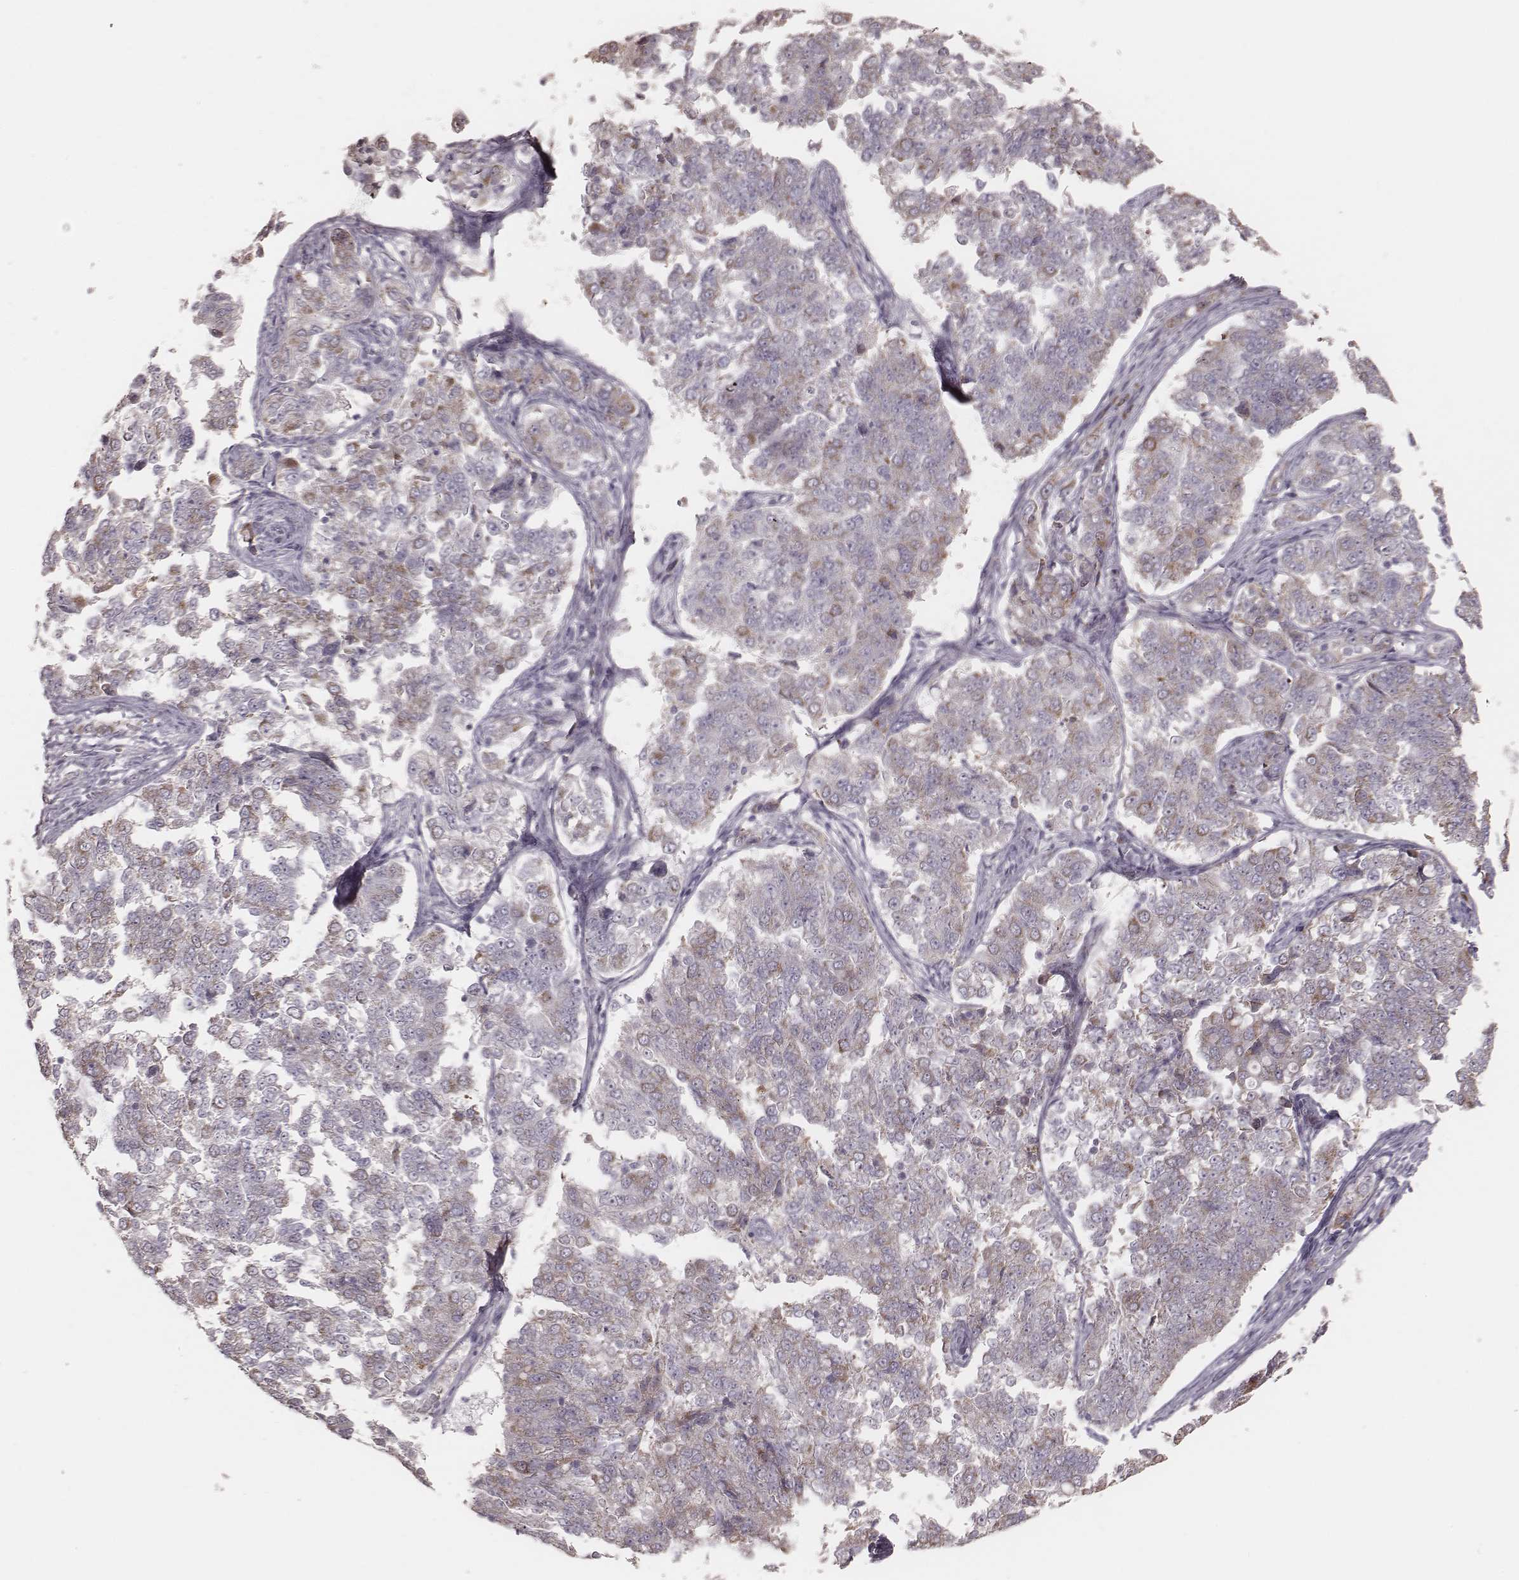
{"staining": {"intensity": "moderate", "quantity": "<25%", "location": "cytoplasmic/membranous"}, "tissue": "endometrial cancer", "cell_type": "Tumor cells", "image_type": "cancer", "snomed": [{"axis": "morphology", "description": "Adenocarcinoma, NOS"}, {"axis": "topography", "description": "Endometrium"}], "caption": "Immunohistochemistry (IHC) of endometrial cancer reveals low levels of moderate cytoplasmic/membranous expression in approximately <25% of tumor cells. (DAB (3,3'-diaminobenzidine) IHC with brightfield microscopy, high magnification).", "gene": "KIF5C", "patient": {"sex": "female", "age": 43}}